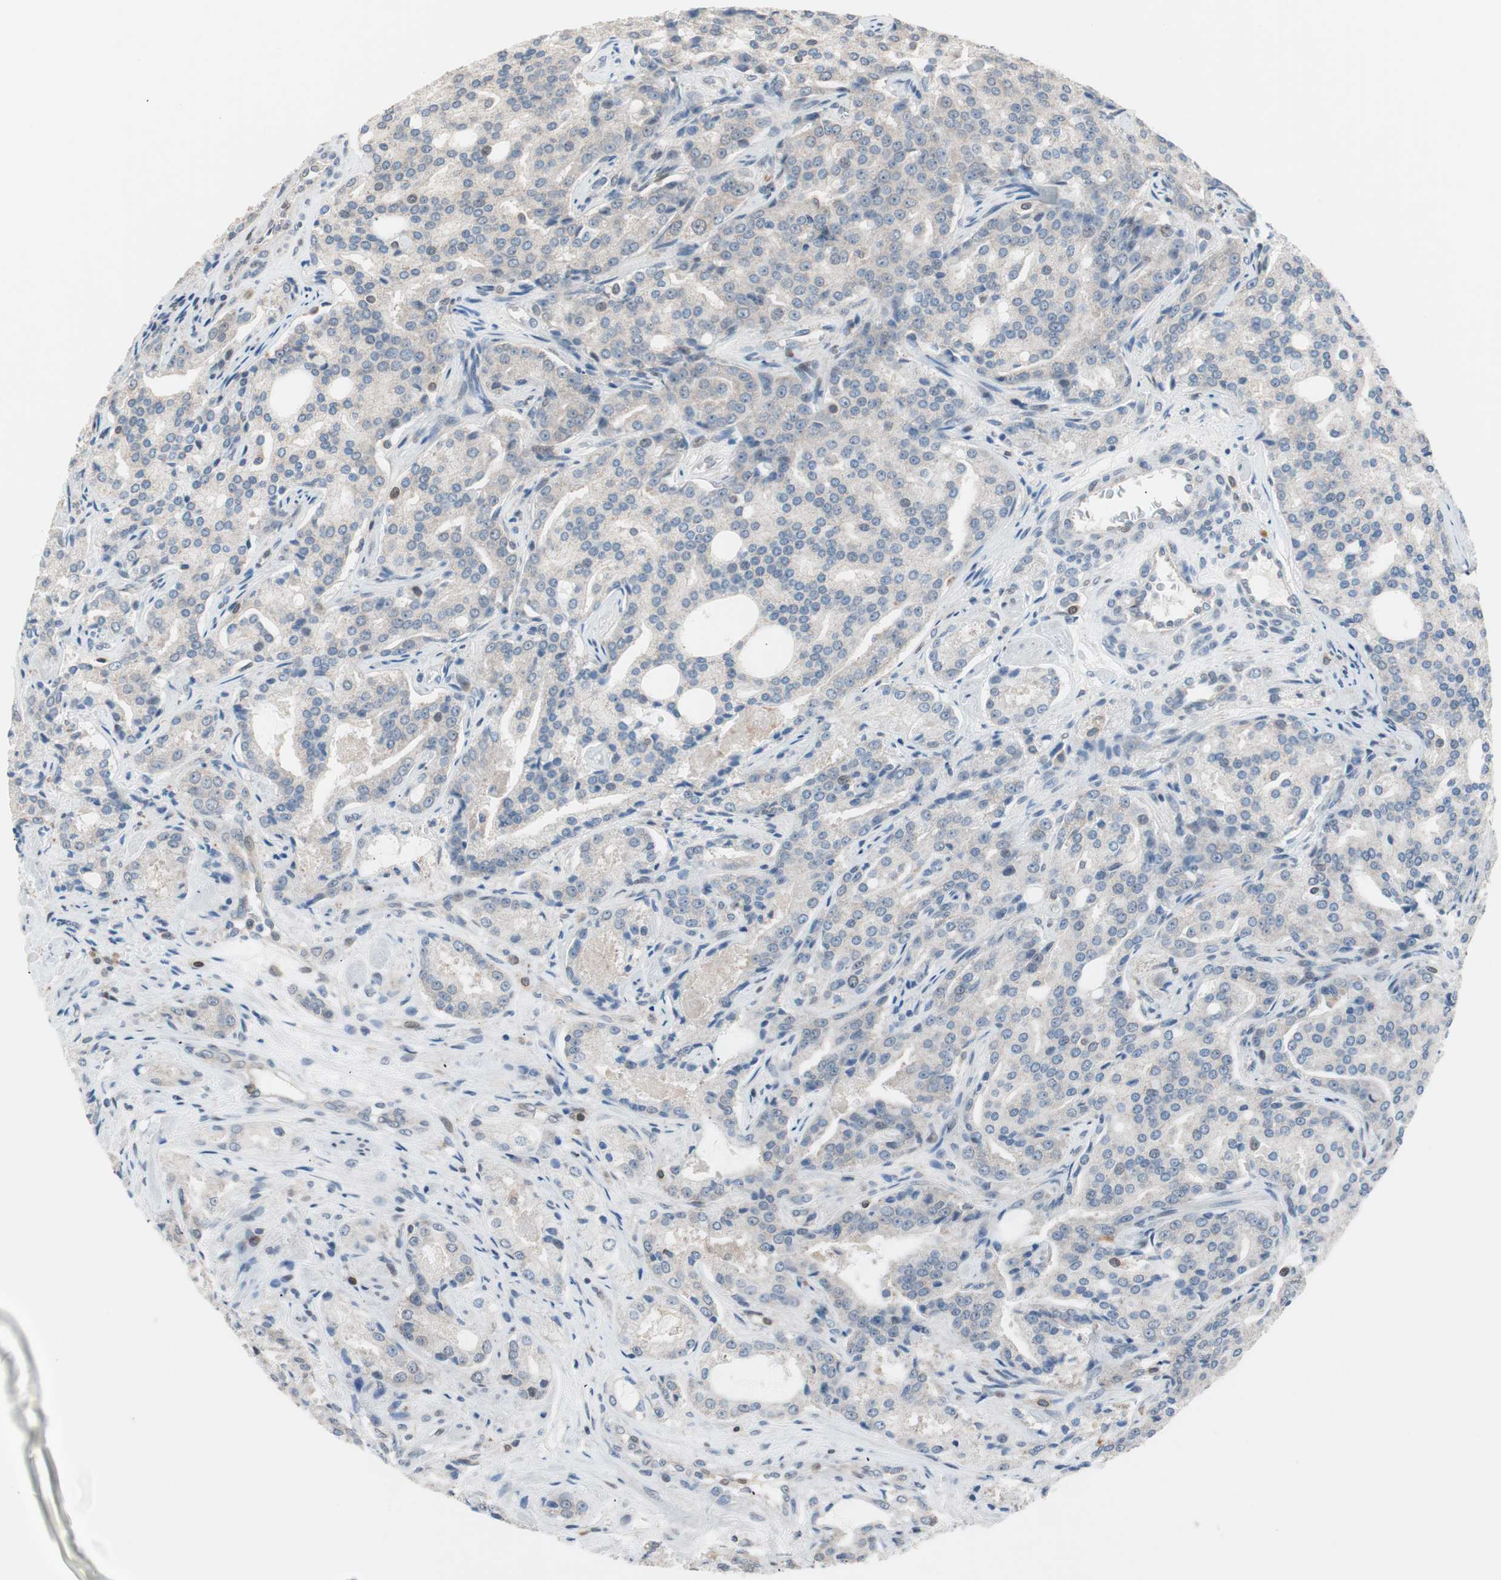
{"staining": {"intensity": "negative", "quantity": "none", "location": "none"}, "tissue": "prostate cancer", "cell_type": "Tumor cells", "image_type": "cancer", "snomed": [{"axis": "morphology", "description": "Adenocarcinoma, High grade"}, {"axis": "topography", "description": "Prostate"}], "caption": "Tumor cells show no significant protein staining in adenocarcinoma (high-grade) (prostate).", "gene": "POLH", "patient": {"sex": "male", "age": 72}}